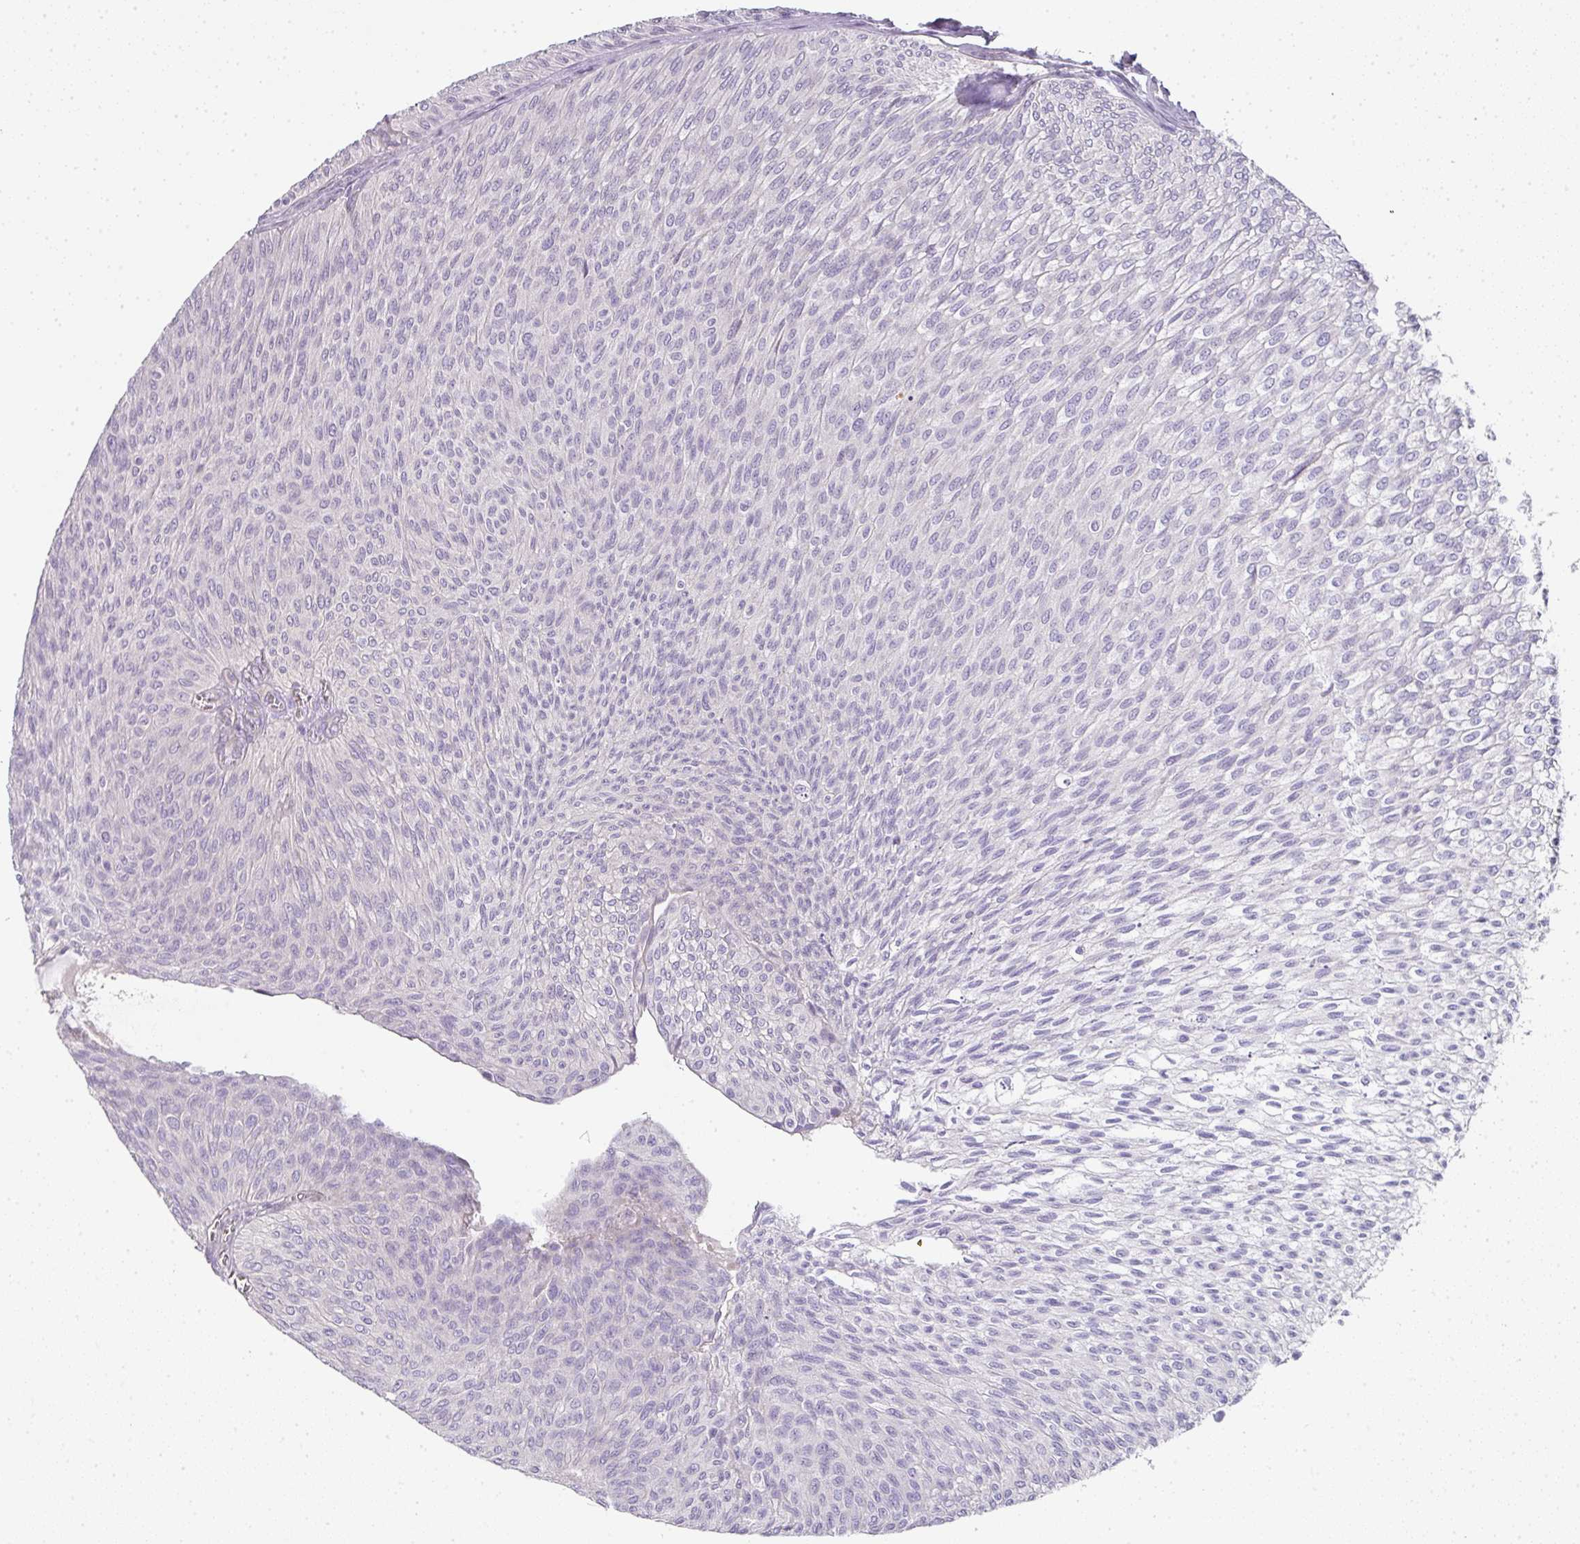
{"staining": {"intensity": "negative", "quantity": "none", "location": "none"}, "tissue": "urothelial cancer", "cell_type": "Tumor cells", "image_type": "cancer", "snomed": [{"axis": "morphology", "description": "Urothelial carcinoma, Low grade"}, {"axis": "topography", "description": "Urinary bladder"}], "caption": "The photomicrograph demonstrates no significant staining in tumor cells of low-grade urothelial carcinoma.", "gene": "HHEX", "patient": {"sex": "male", "age": 91}}